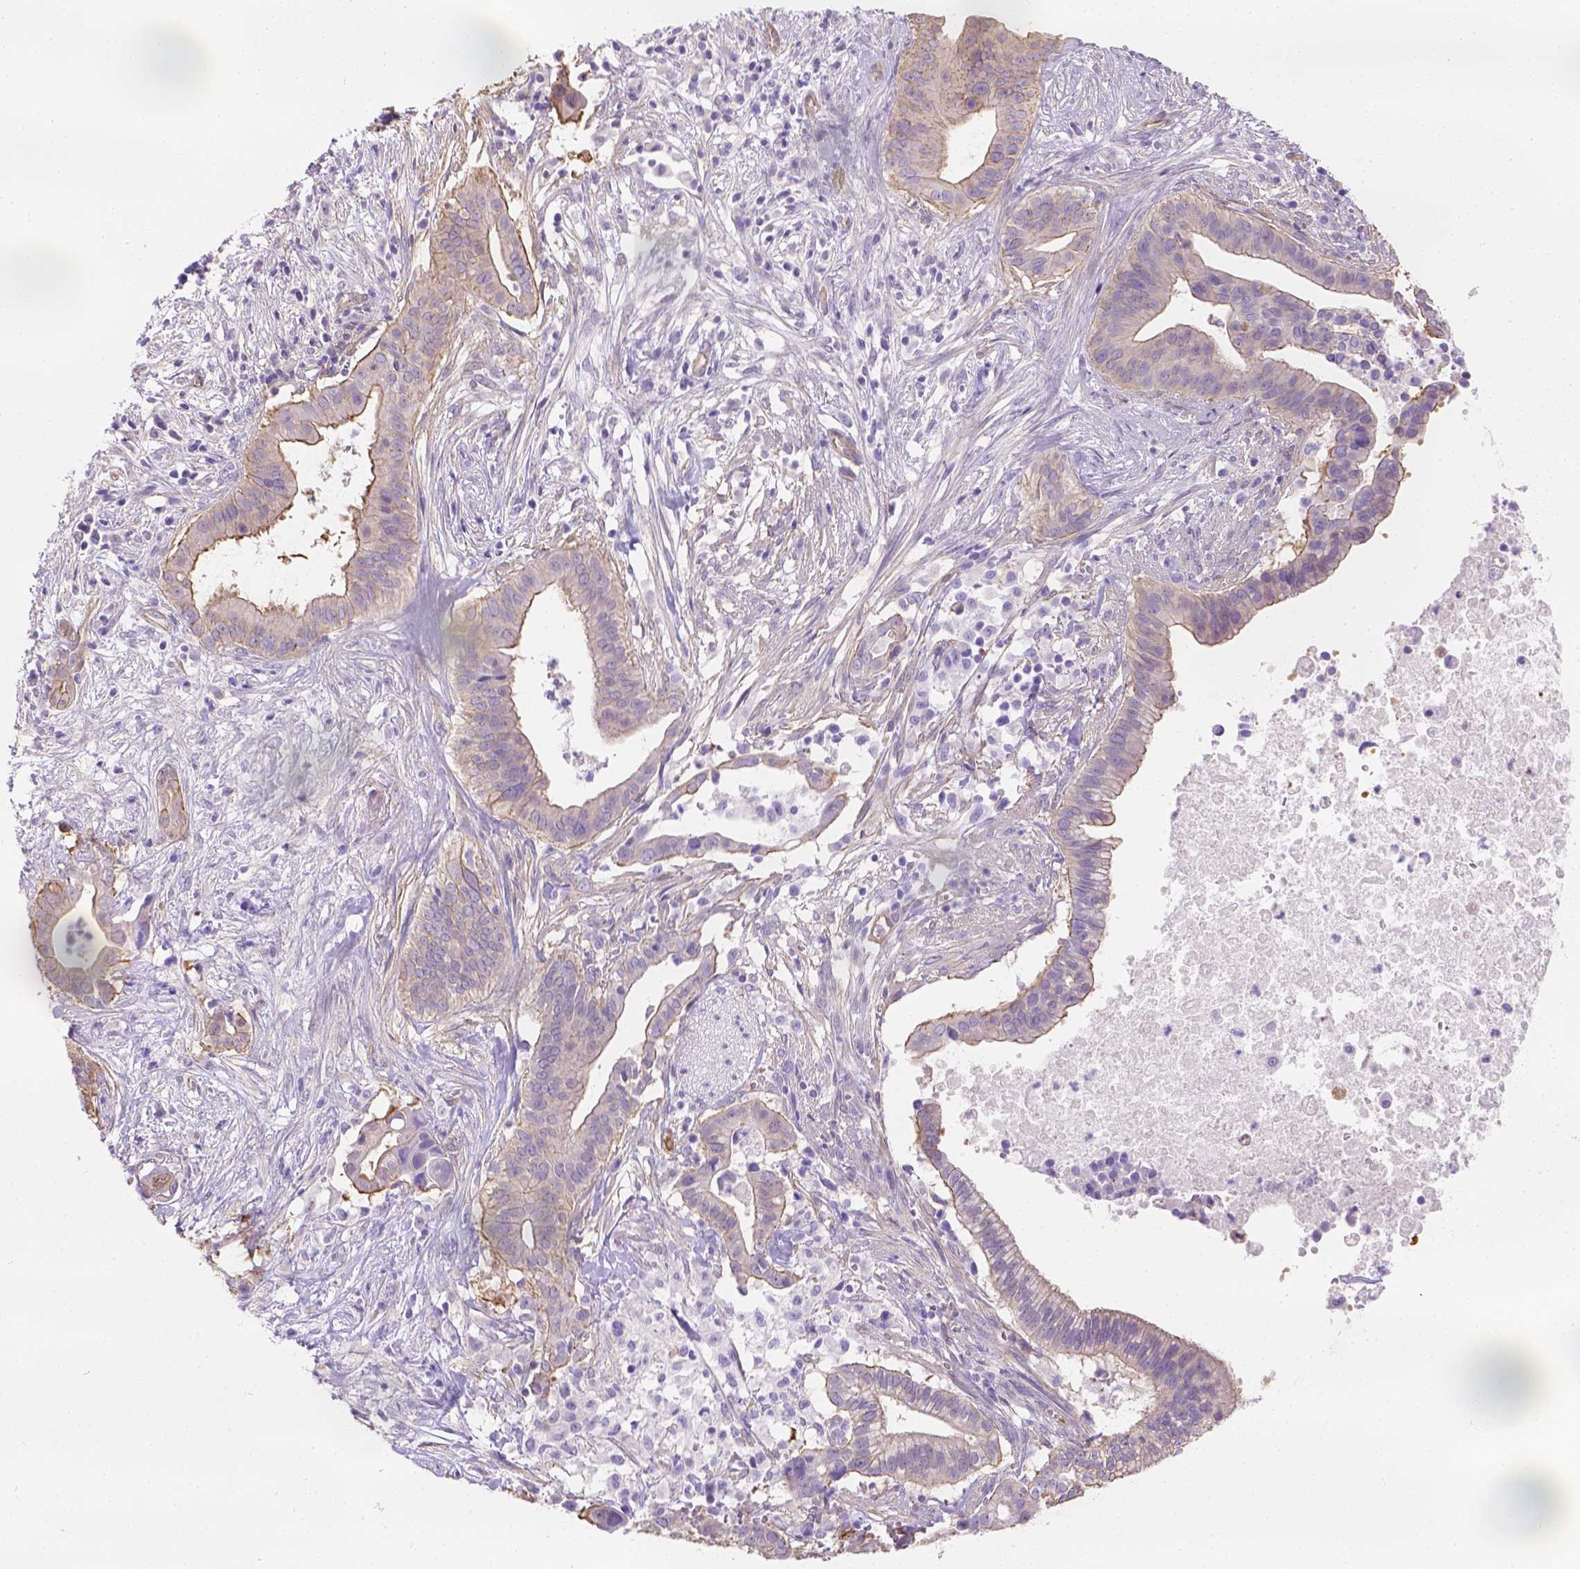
{"staining": {"intensity": "moderate", "quantity": "25%-75%", "location": "cytoplasmic/membranous"}, "tissue": "pancreatic cancer", "cell_type": "Tumor cells", "image_type": "cancer", "snomed": [{"axis": "morphology", "description": "Adenocarcinoma, NOS"}, {"axis": "topography", "description": "Pancreas"}], "caption": "This image reveals adenocarcinoma (pancreatic) stained with immunohistochemistry to label a protein in brown. The cytoplasmic/membranous of tumor cells show moderate positivity for the protein. Nuclei are counter-stained blue.", "gene": "PHF7", "patient": {"sex": "male", "age": 61}}